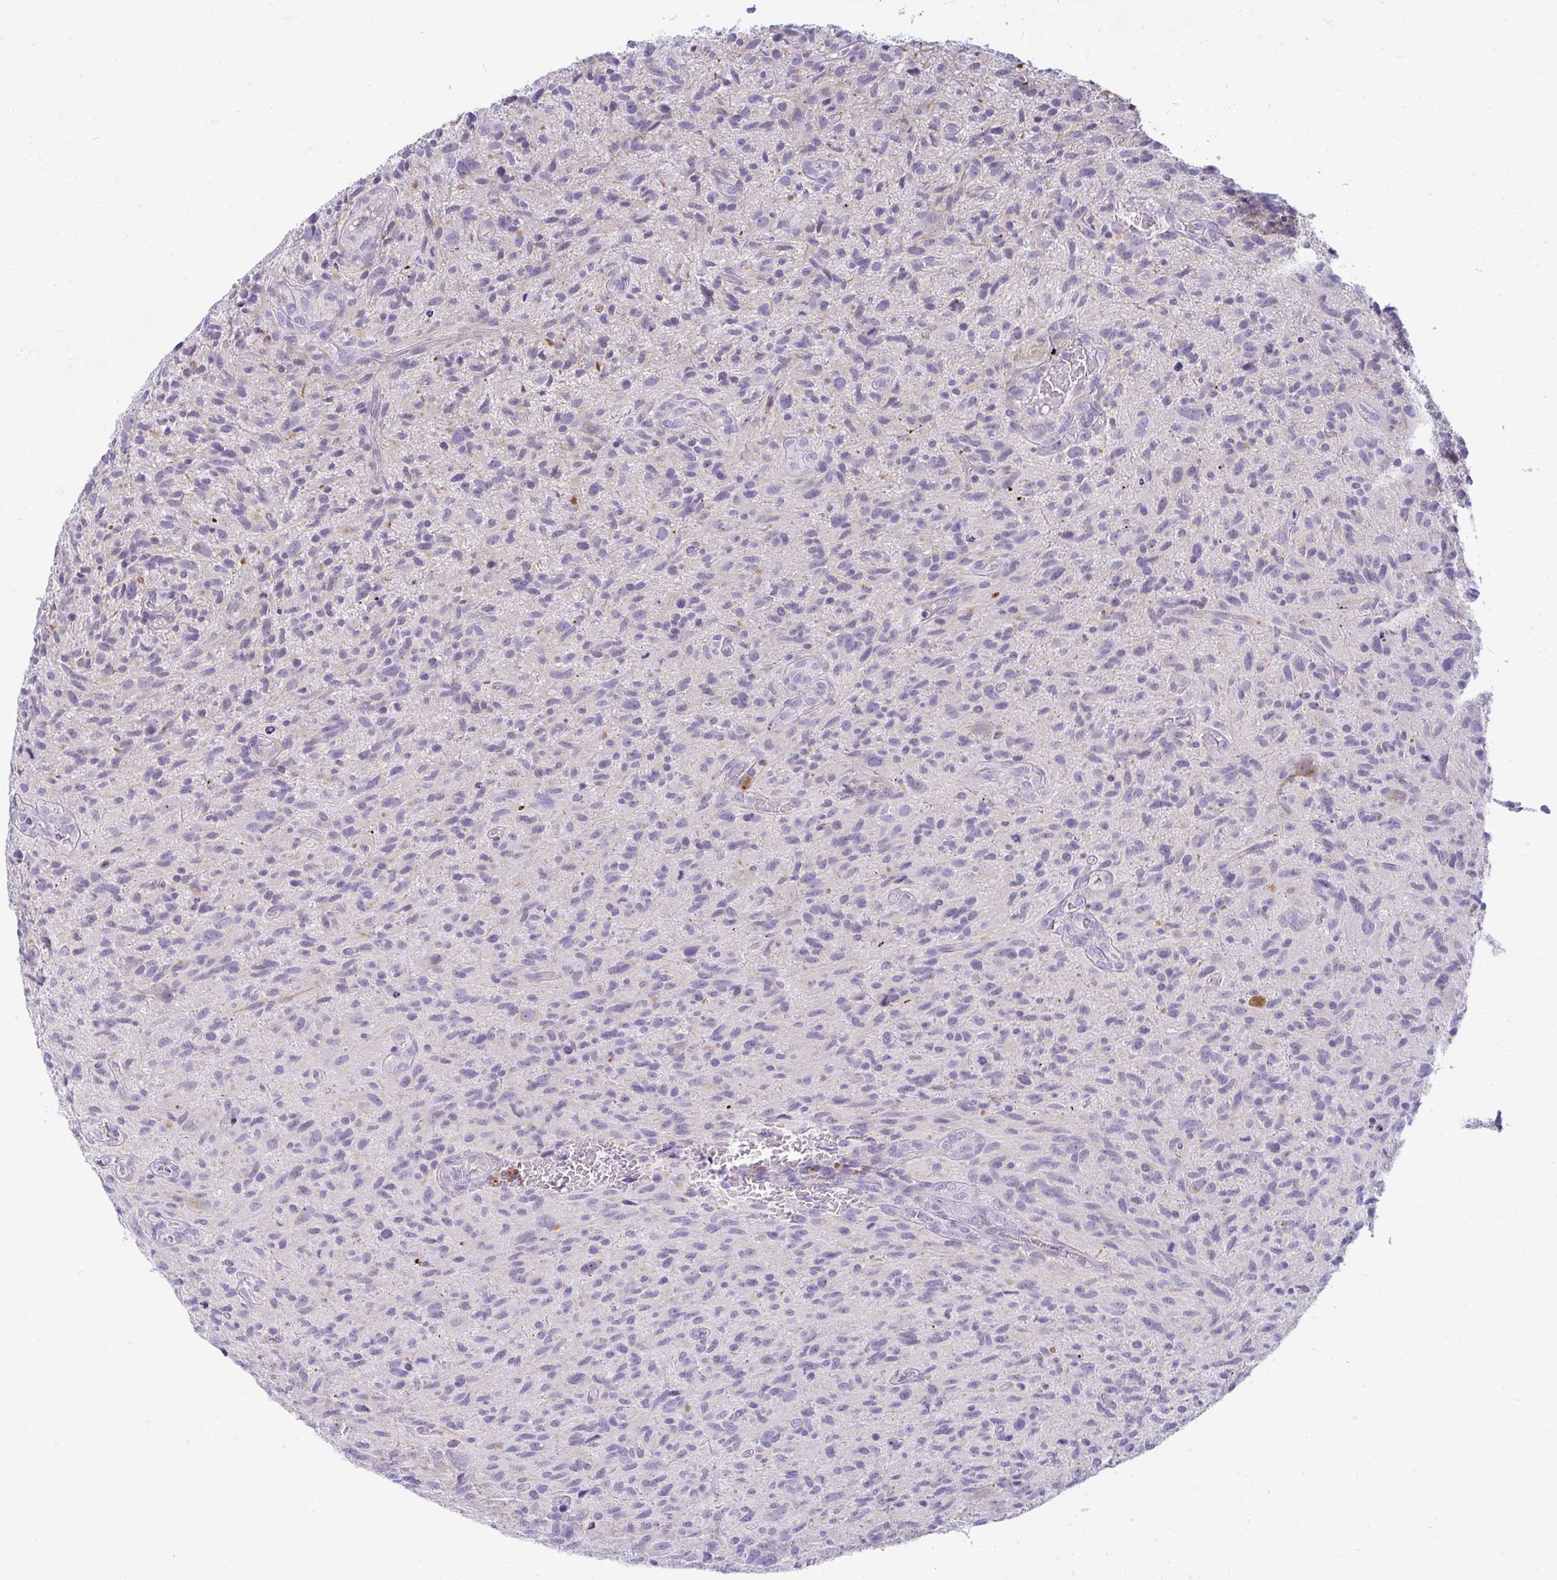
{"staining": {"intensity": "negative", "quantity": "none", "location": "none"}, "tissue": "glioma", "cell_type": "Tumor cells", "image_type": "cancer", "snomed": [{"axis": "morphology", "description": "Glioma, malignant, High grade"}, {"axis": "topography", "description": "Brain"}], "caption": "High power microscopy image of an IHC image of malignant glioma (high-grade), revealing no significant staining in tumor cells.", "gene": "VPS4B", "patient": {"sex": "male", "age": 75}}